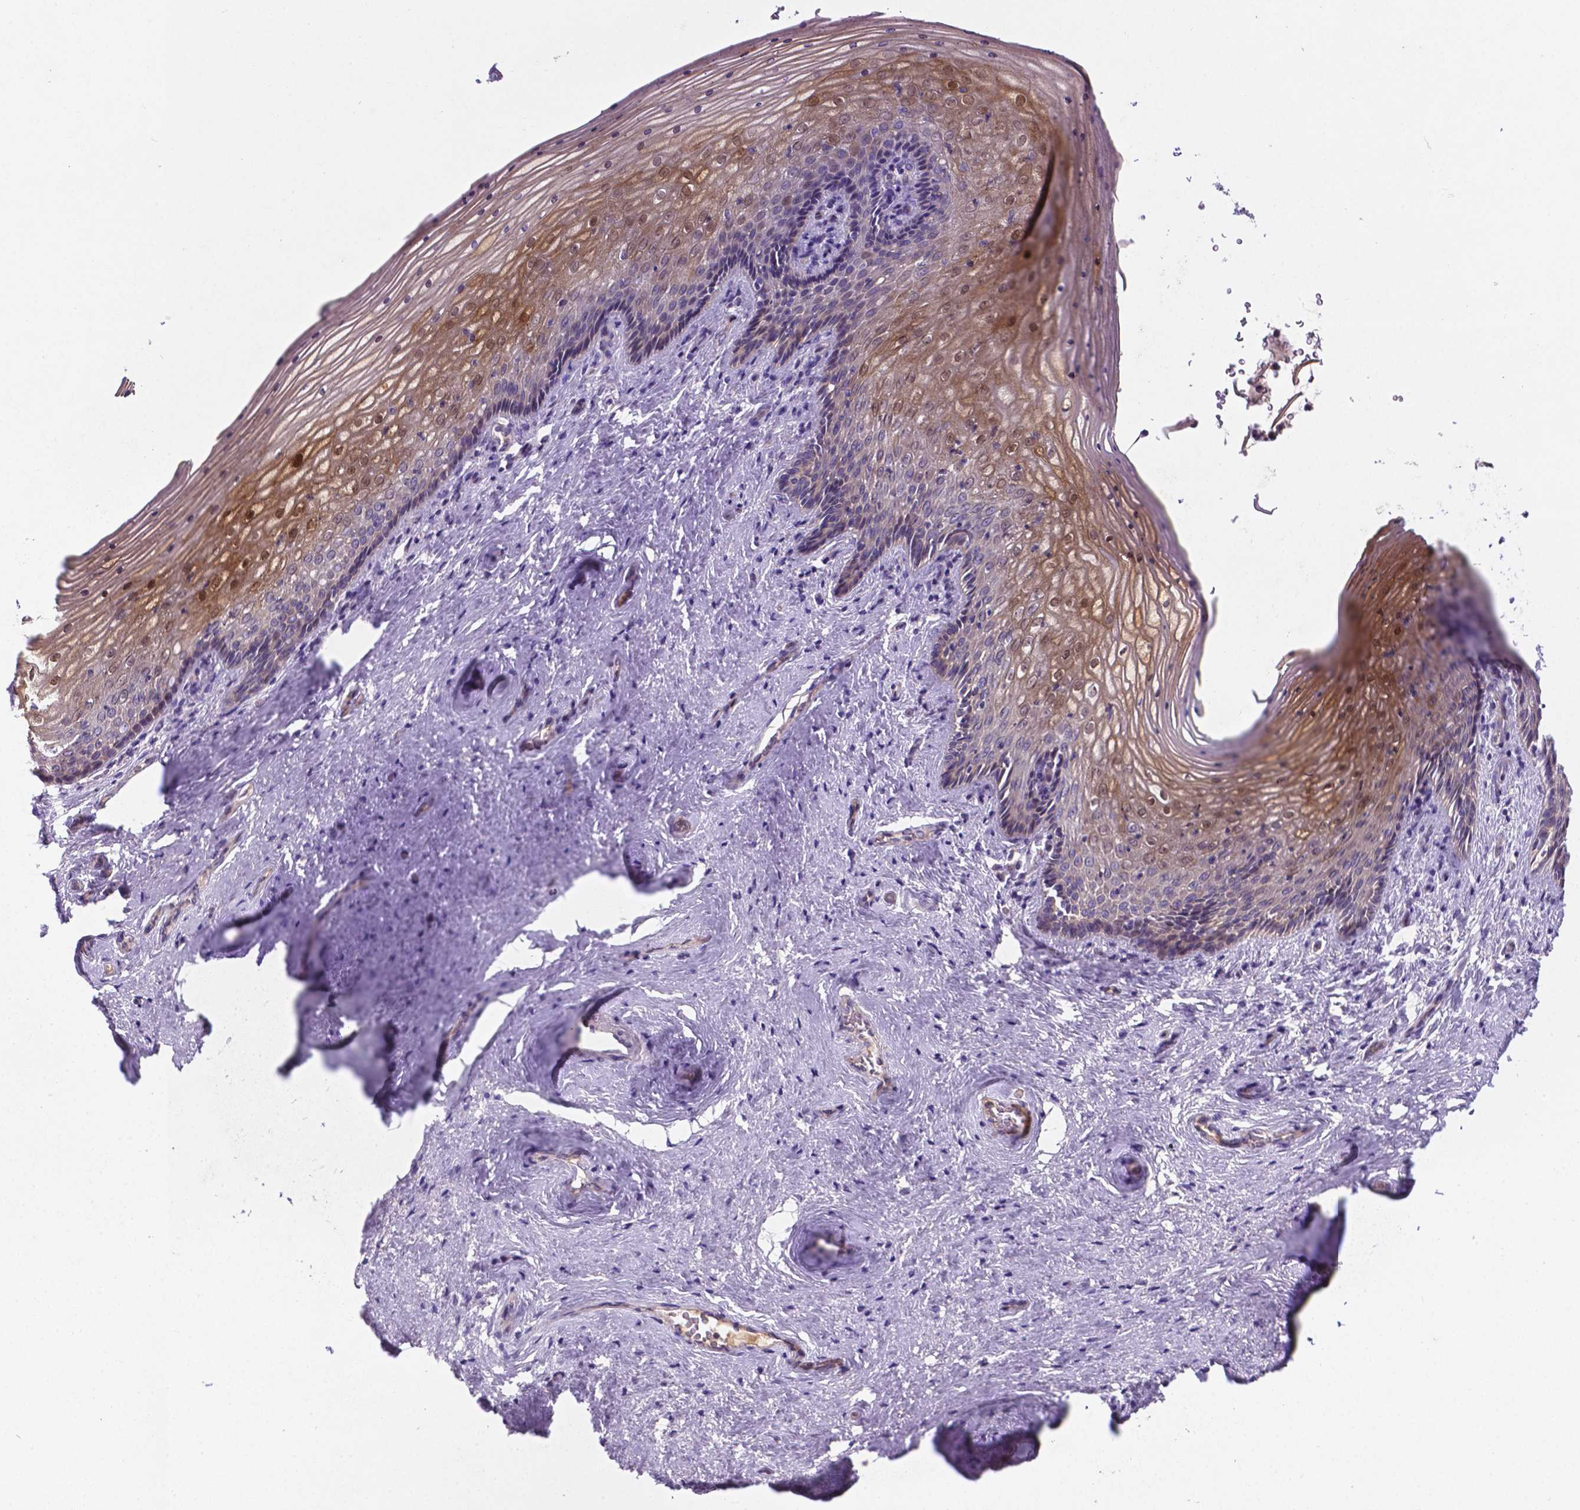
{"staining": {"intensity": "moderate", "quantity": "25%-75%", "location": "cytoplasmic/membranous,nuclear"}, "tissue": "vagina", "cell_type": "Squamous epithelial cells", "image_type": "normal", "snomed": [{"axis": "morphology", "description": "Normal tissue, NOS"}, {"axis": "topography", "description": "Vagina"}], "caption": "Human vagina stained with a protein marker shows moderate staining in squamous epithelial cells.", "gene": "TM4SF20", "patient": {"sex": "female", "age": 45}}